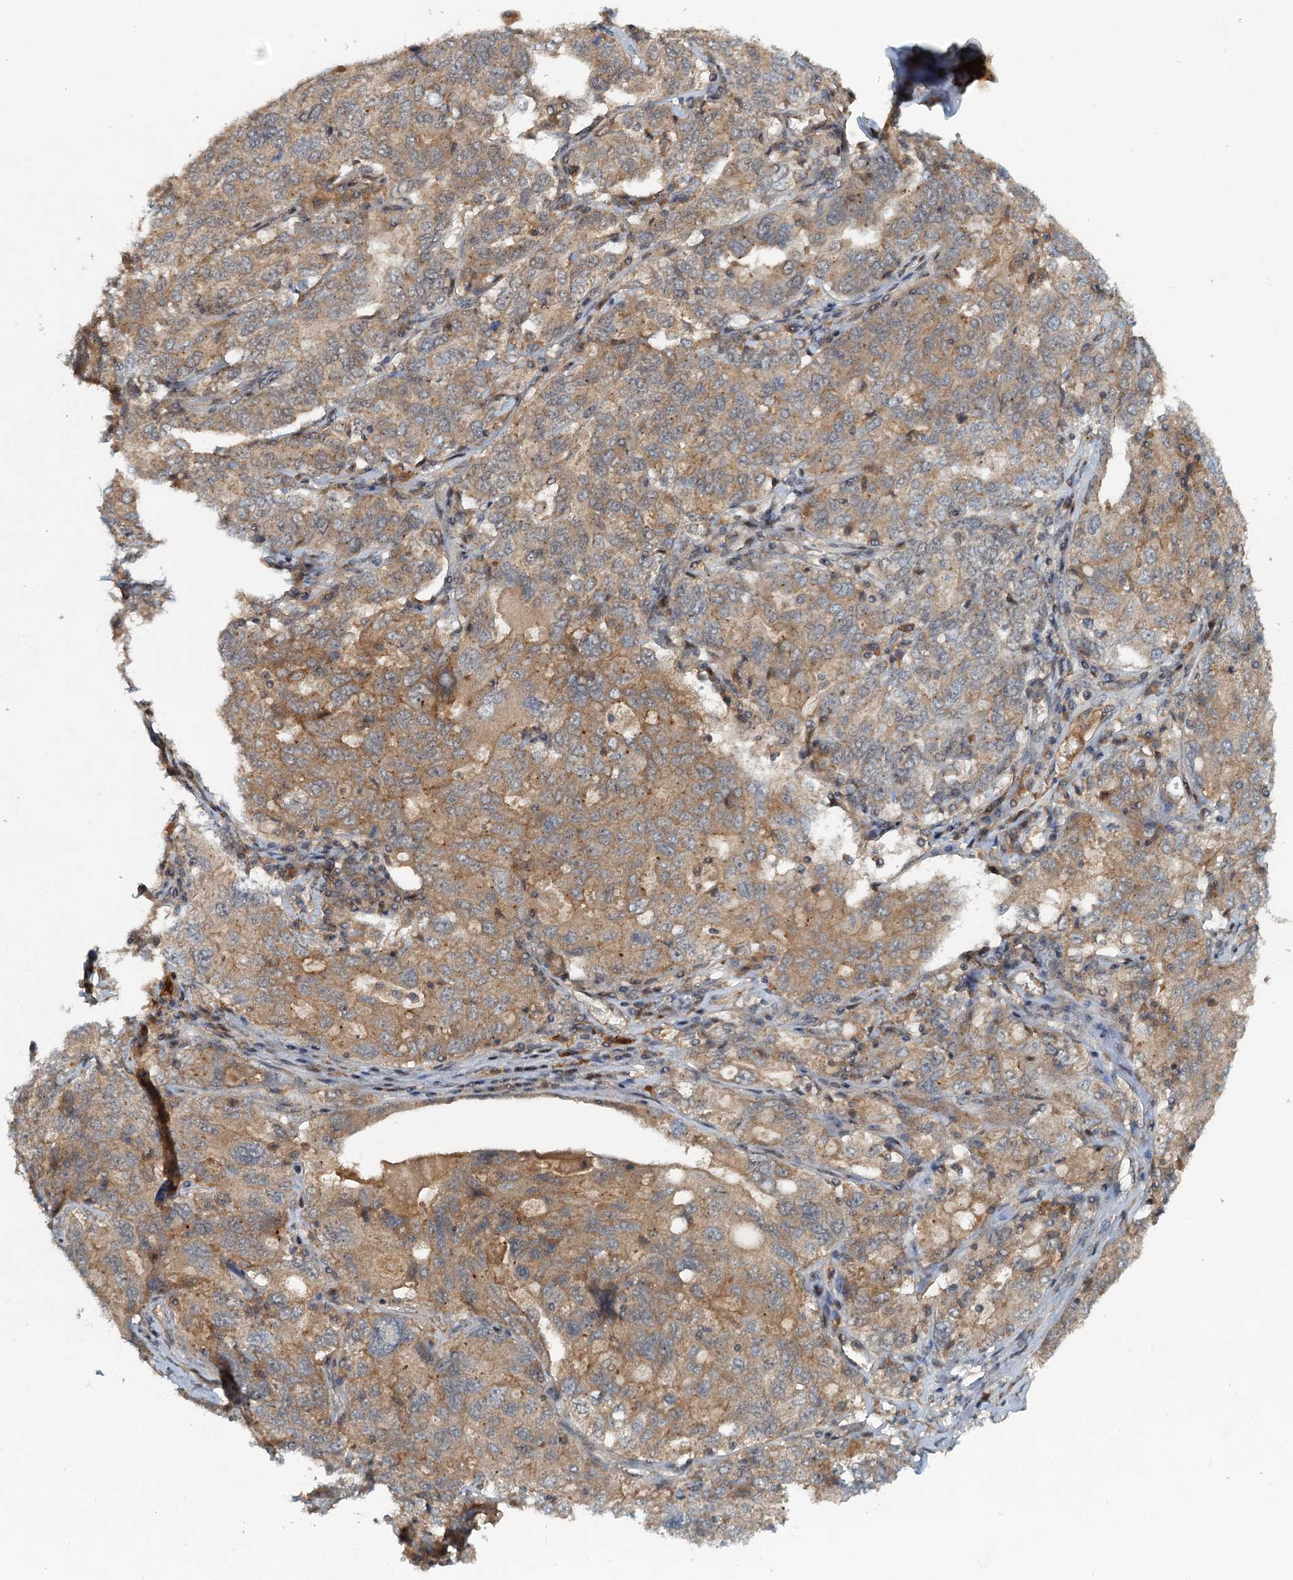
{"staining": {"intensity": "moderate", "quantity": ">75%", "location": "cytoplasmic/membranous"}, "tissue": "ovarian cancer", "cell_type": "Tumor cells", "image_type": "cancer", "snomed": [{"axis": "morphology", "description": "Carcinoma, endometroid"}, {"axis": "topography", "description": "Ovary"}], "caption": "Immunohistochemistry image of neoplastic tissue: ovarian endometroid carcinoma stained using IHC displays medium levels of moderate protein expression localized specifically in the cytoplasmic/membranous of tumor cells, appearing as a cytoplasmic/membranous brown color.", "gene": "CEP68", "patient": {"sex": "female", "age": 62}}